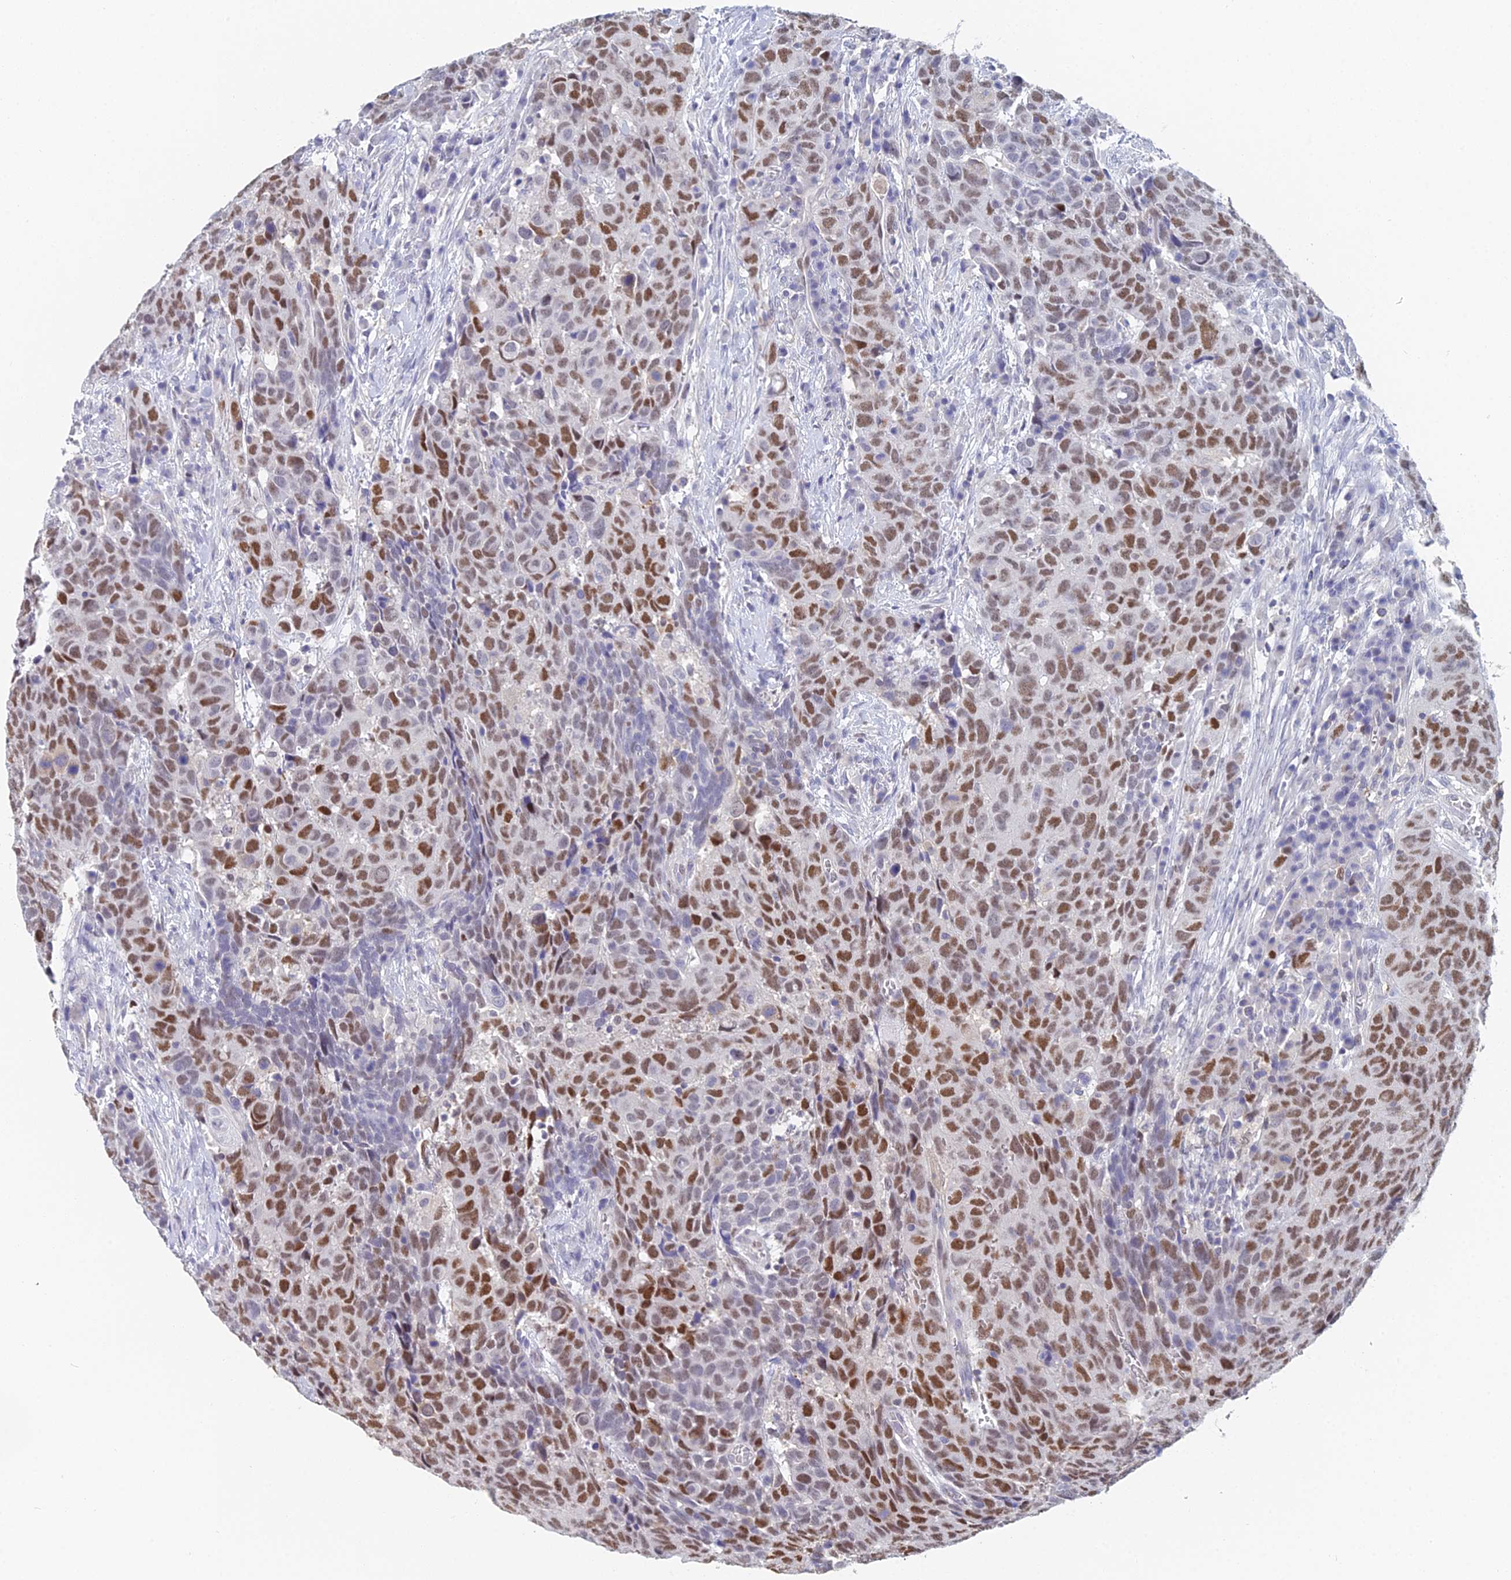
{"staining": {"intensity": "strong", "quantity": ">75%", "location": "nuclear"}, "tissue": "head and neck cancer", "cell_type": "Tumor cells", "image_type": "cancer", "snomed": [{"axis": "morphology", "description": "Squamous cell carcinoma, NOS"}, {"axis": "topography", "description": "Head-Neck"}], "caption": "Protein analysis of head and neck squamous cell carcinoma tissue reveals strong nuclear positivity in approximately >75% of tumor cells. The protein is shown in brown color, while the nuclei are stained blue.", "gene": "MCM2", "patient": {"sex": "male", "age": 66}}